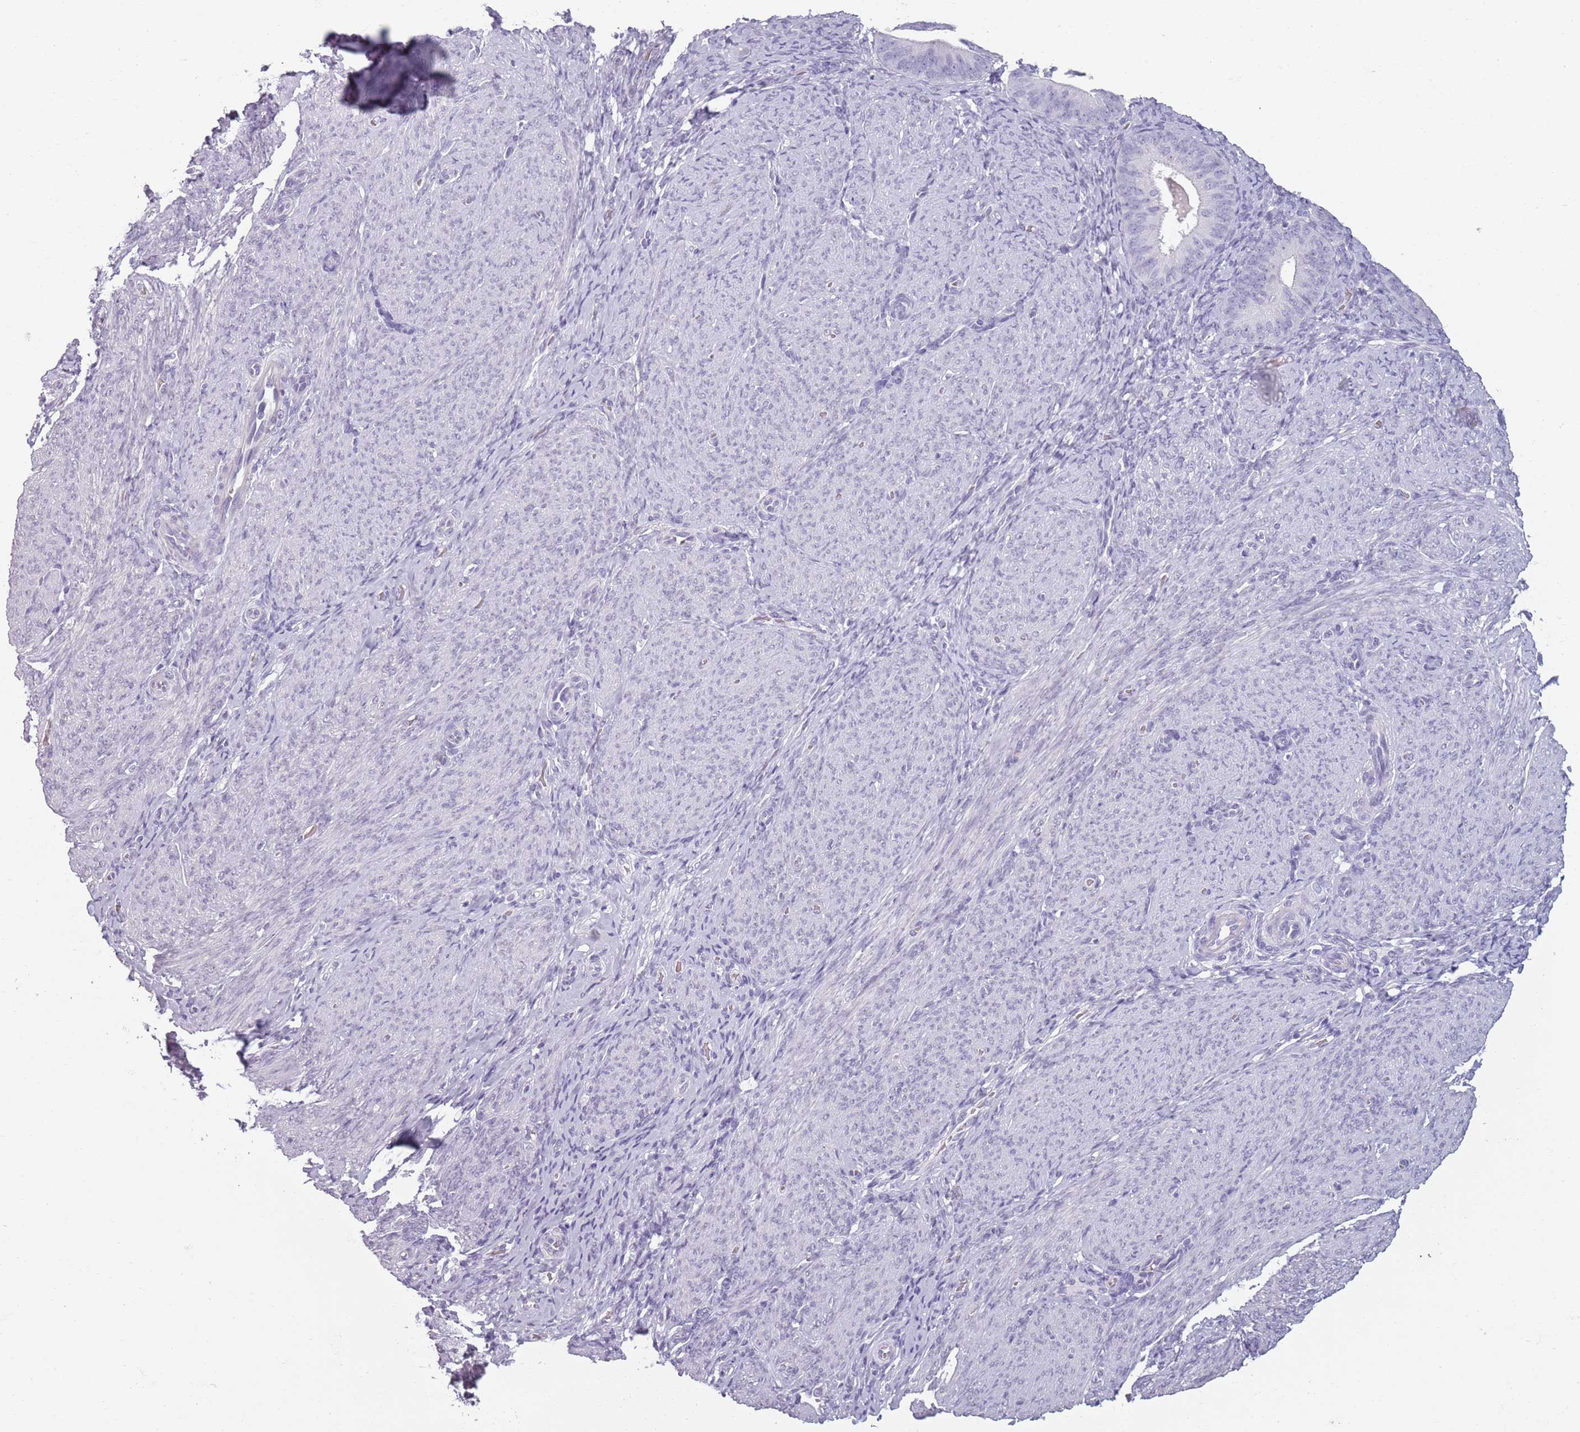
{"staining": {"intensity": "negative", "quantity": "none", "location": "none"}, "tissue": "endometrium", "cell_type": "Cells in endometrial stroma", "image_type": "normal", "snomed": [{"axis": "morphology", "description": "Normal tissue, NOS"}, {"axis": "topography", "description": "Endometrium"}], "caption": "Immunohistochemistry photomicrograph of benign human endometrium stained for a protein (brown), which exhibits no staining in cells in endometrial stroma.", "gene": "PIEZO1", "patient": {"sex": "female", "age": 65}}